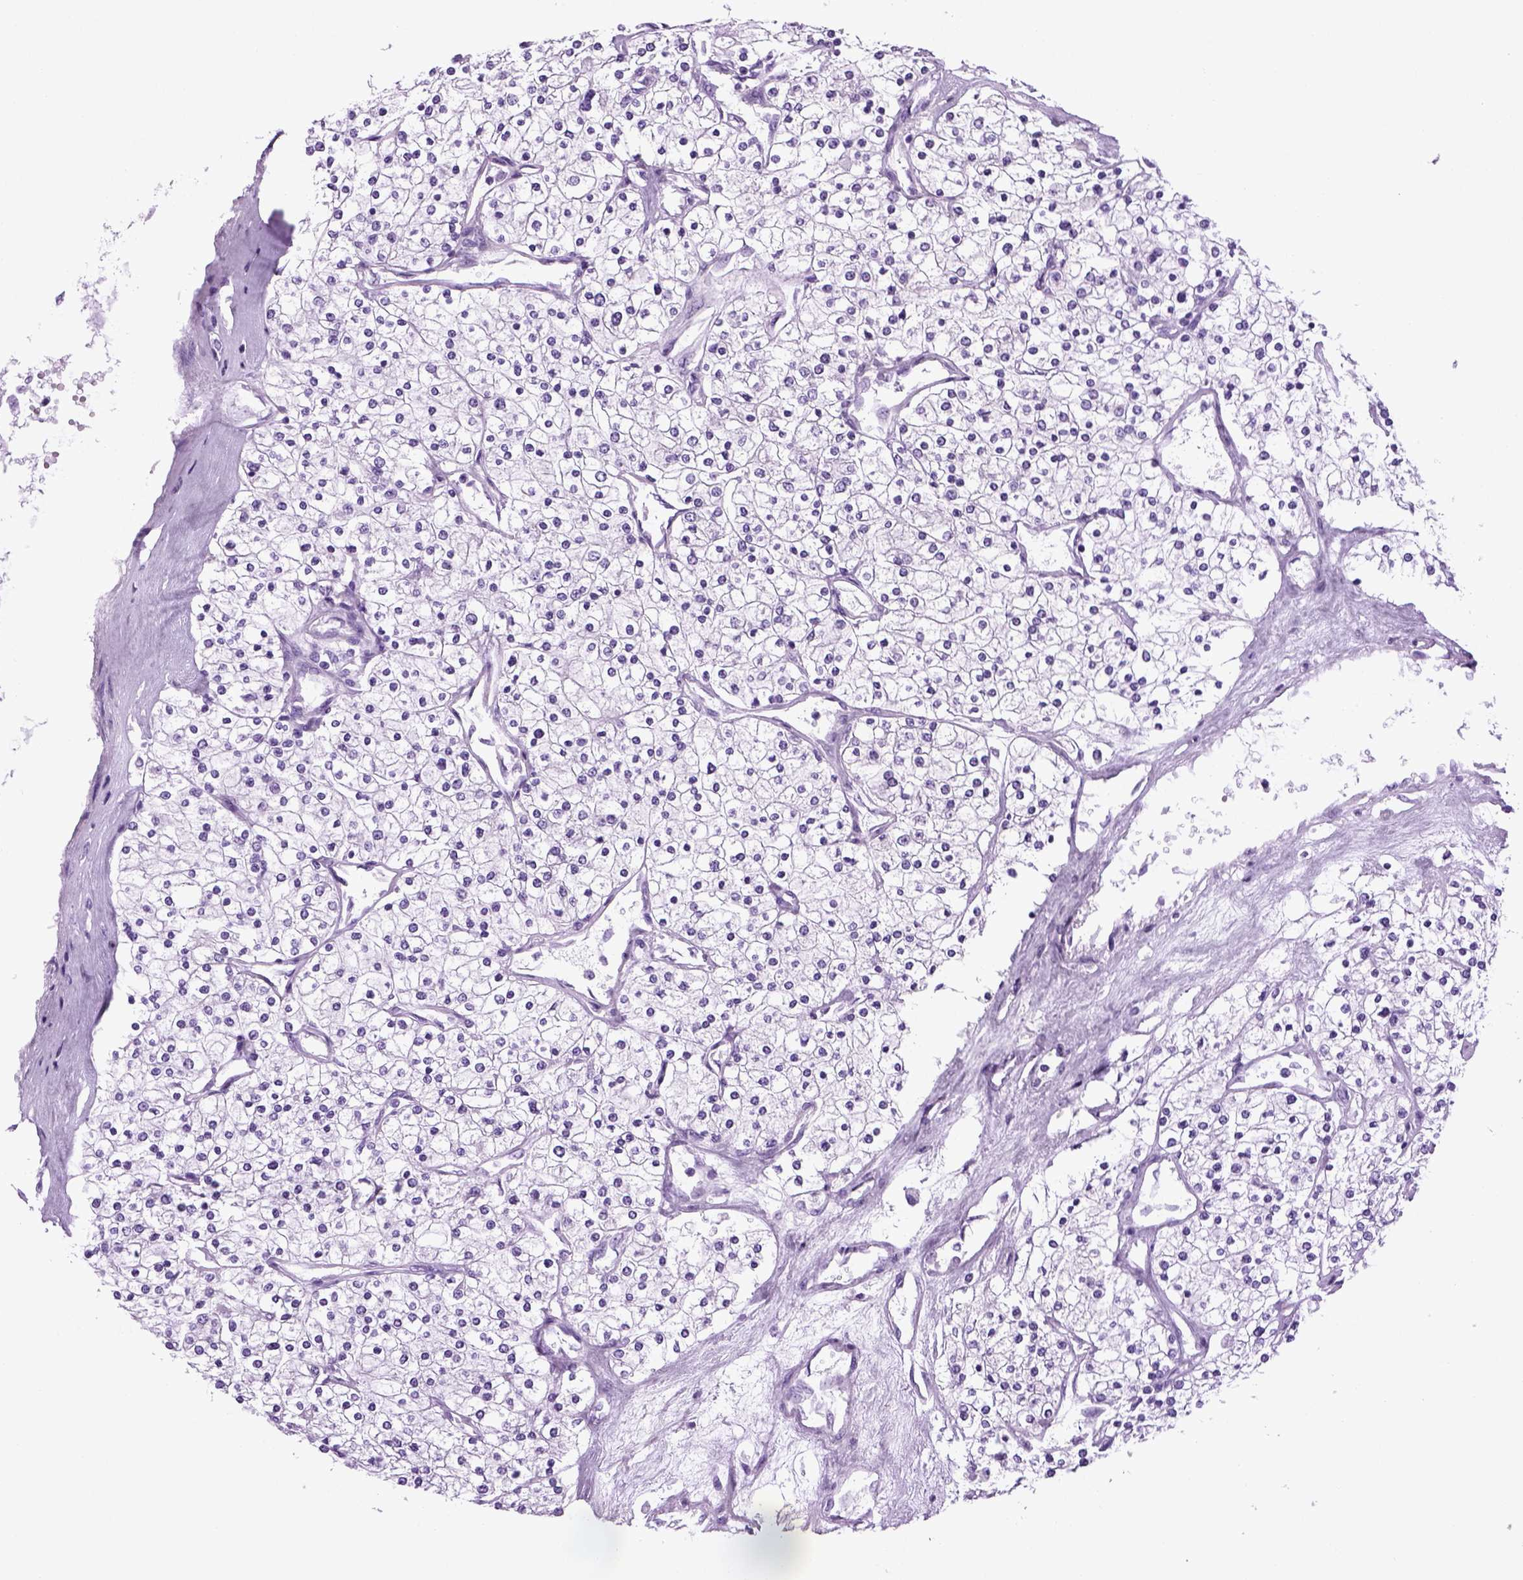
{"staining": {"intensity": "negative", "quantity": "none", "location": "none"}, "tissue": "renal cancer", "cell_type": "Tumor cells", "image_type": "cancer", "snomed": [{"axis": "morphology", "description": "Adenocarcinoma, NOS"}, {"axis": "topography", "description": "Kidney"}], "caption": "Tumor cells are negative for brown protein staining in renal cancer.", "gene": "HMCN2", "patient": {"sex": "male", "age": 80}}